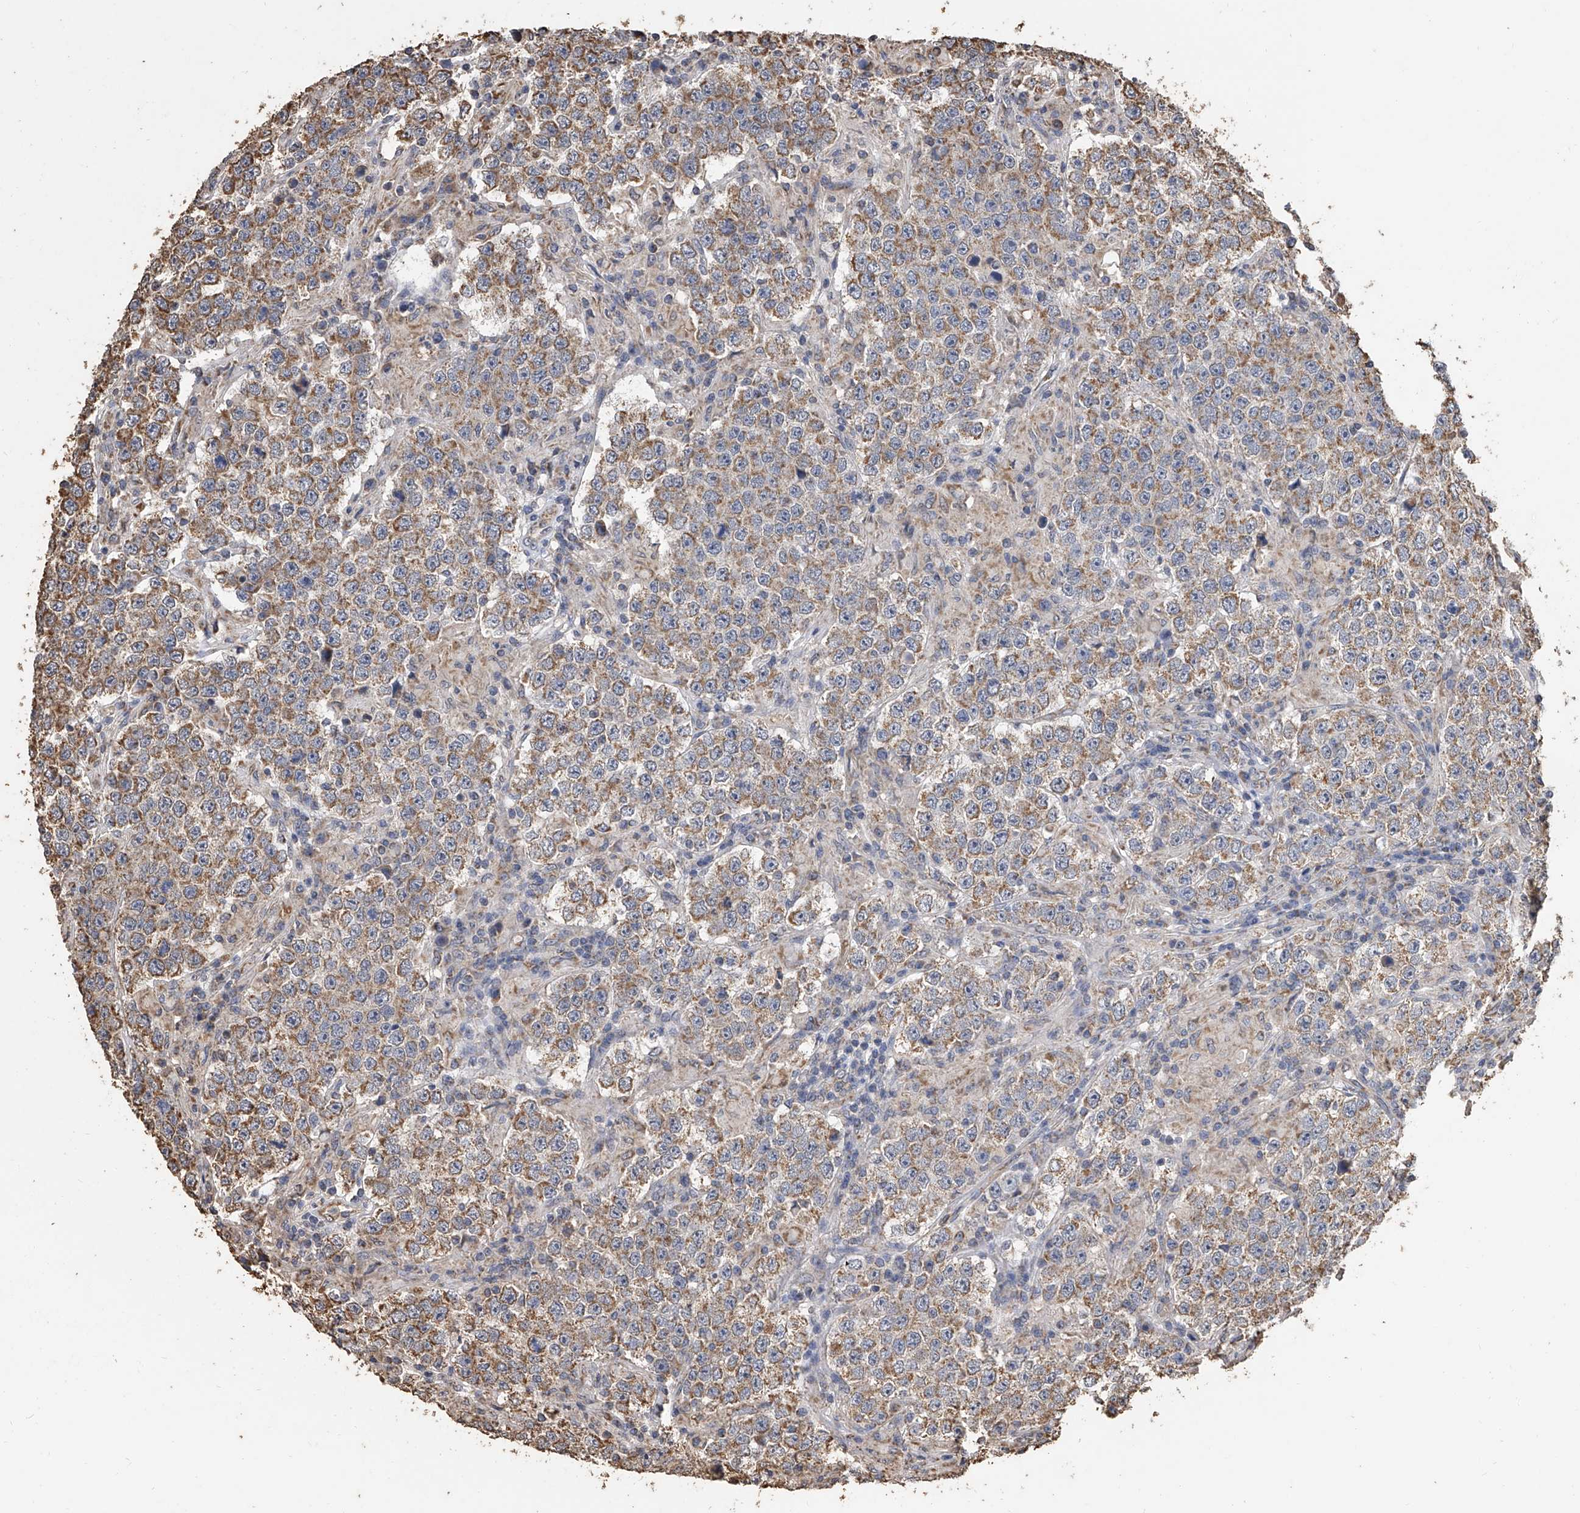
{"staining": {"intensity": "moderate", "quantity": ">75%", "location": "cytoplasmic/membranous"}, "tissue": "testis cancer", "cell_type": "Tumor cells", "image_type": "cancer", "snomed": [{"axis": "morphology", "description": "Normal tissue, NOS"}, {"axis": "morphology", "description": "Urothelial carcinoma, High grade"}, {"axis": "morphology", "description": "Seminoma, NOS"}, {"axis": "morphology", "description": "Carcinoma, Embryonal, NOS"}, {"axis": "topography", "description": "Urinary bladder"}, {"axis": "topography", "description": "Testis"}], "caption": "Moderate cytoplasmic/membranous protein staining is identified in about >75% of tumor cells in seminoma (testis).", "gene": "MRPL28", "patient": {"sex": "male", "age": 41}}